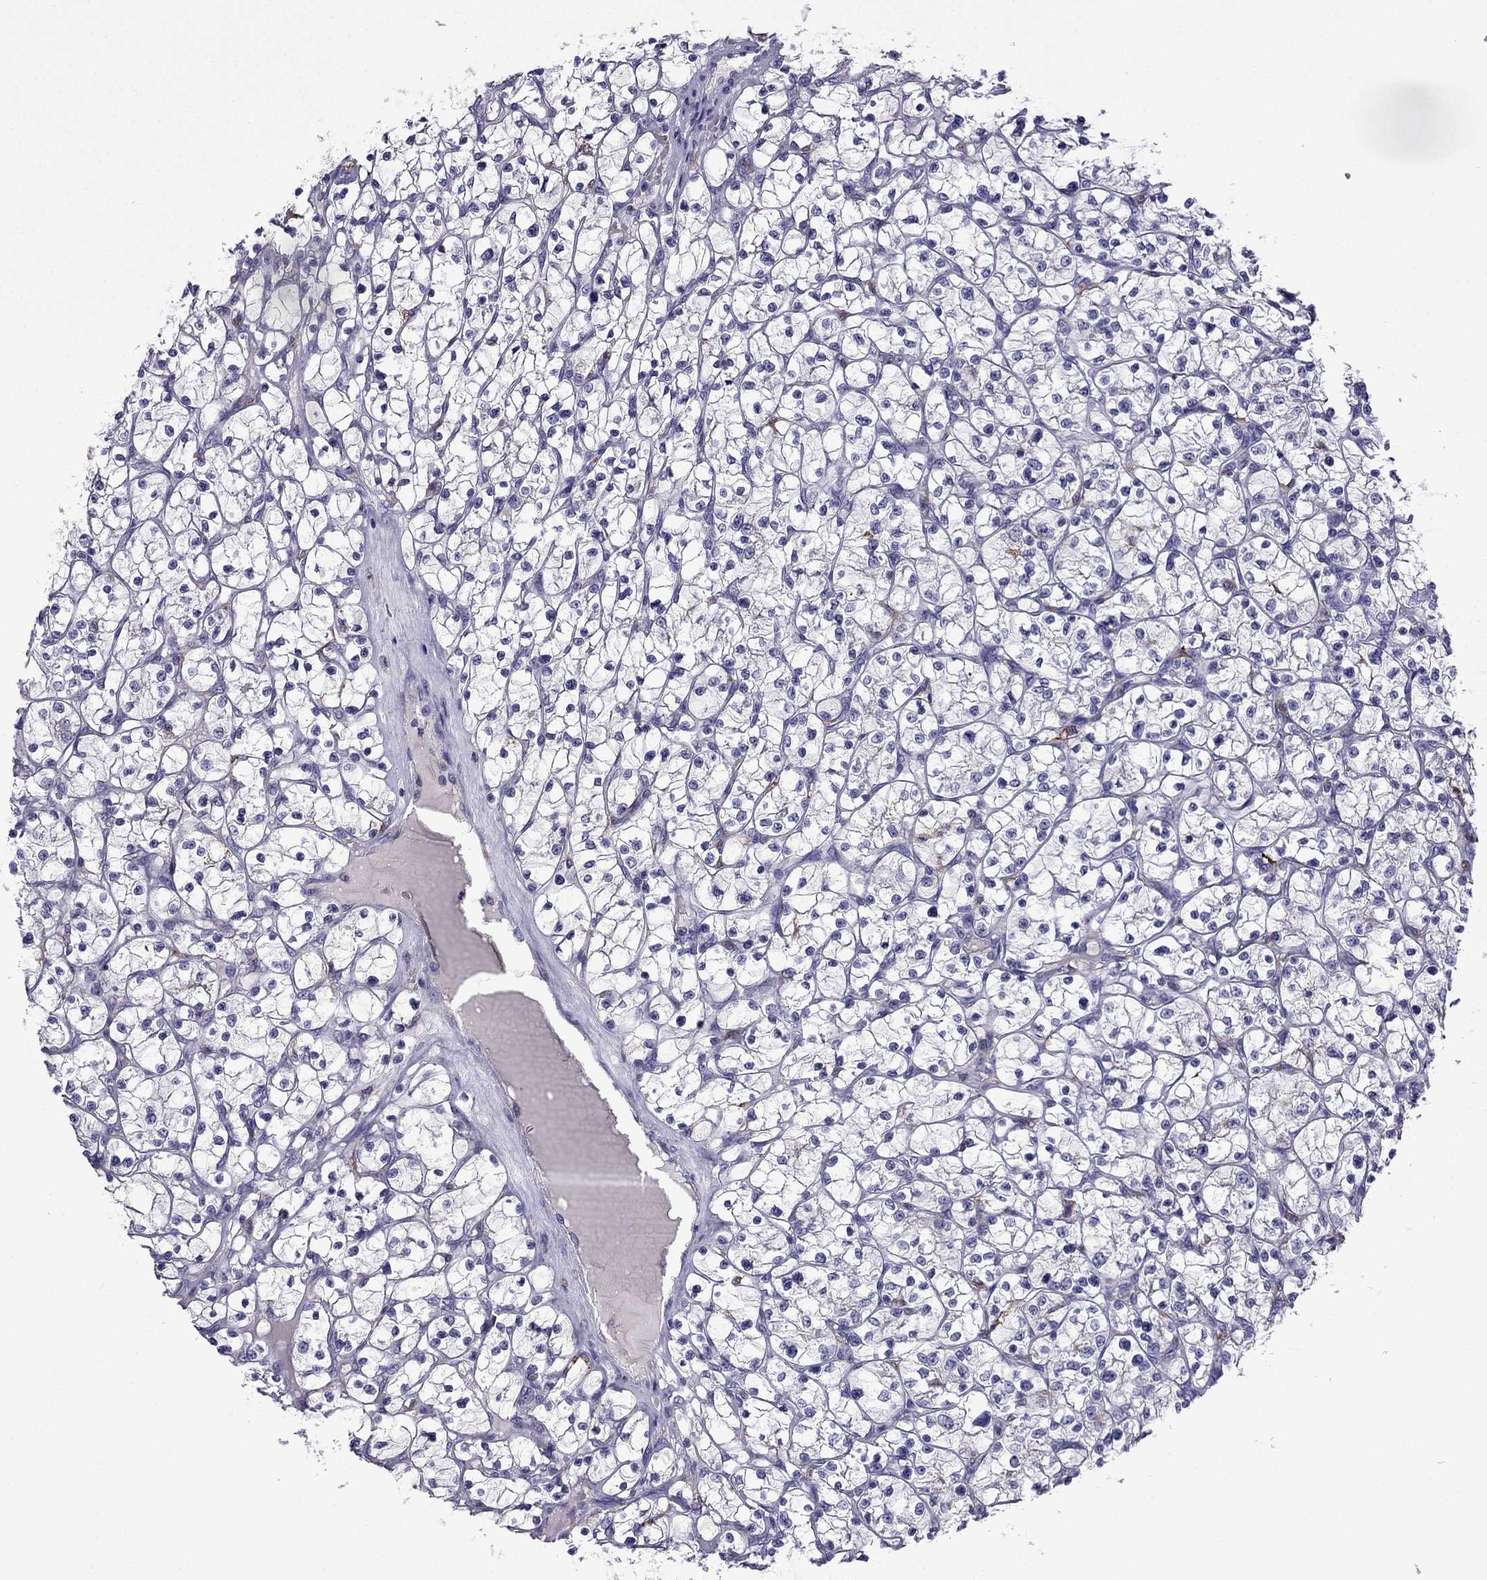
{"staining": {"intensity": "negative", "quantity": "none", "location": "none"}, "tissue": "renal cancer", "cell_type": "Tumor cells", "image_type": "cancer", "snomed": [{"axis": "morphology", "description": "Adenocarcinoma, NOS"}, {"axis": "topography", "description": "Kidney"}], "caption": "Immunohistochemistry of human renal cancer reveals no positivity in tumor cells.", "gene": "TSSK4", "patient": {"sex": "female", "age": 64}}